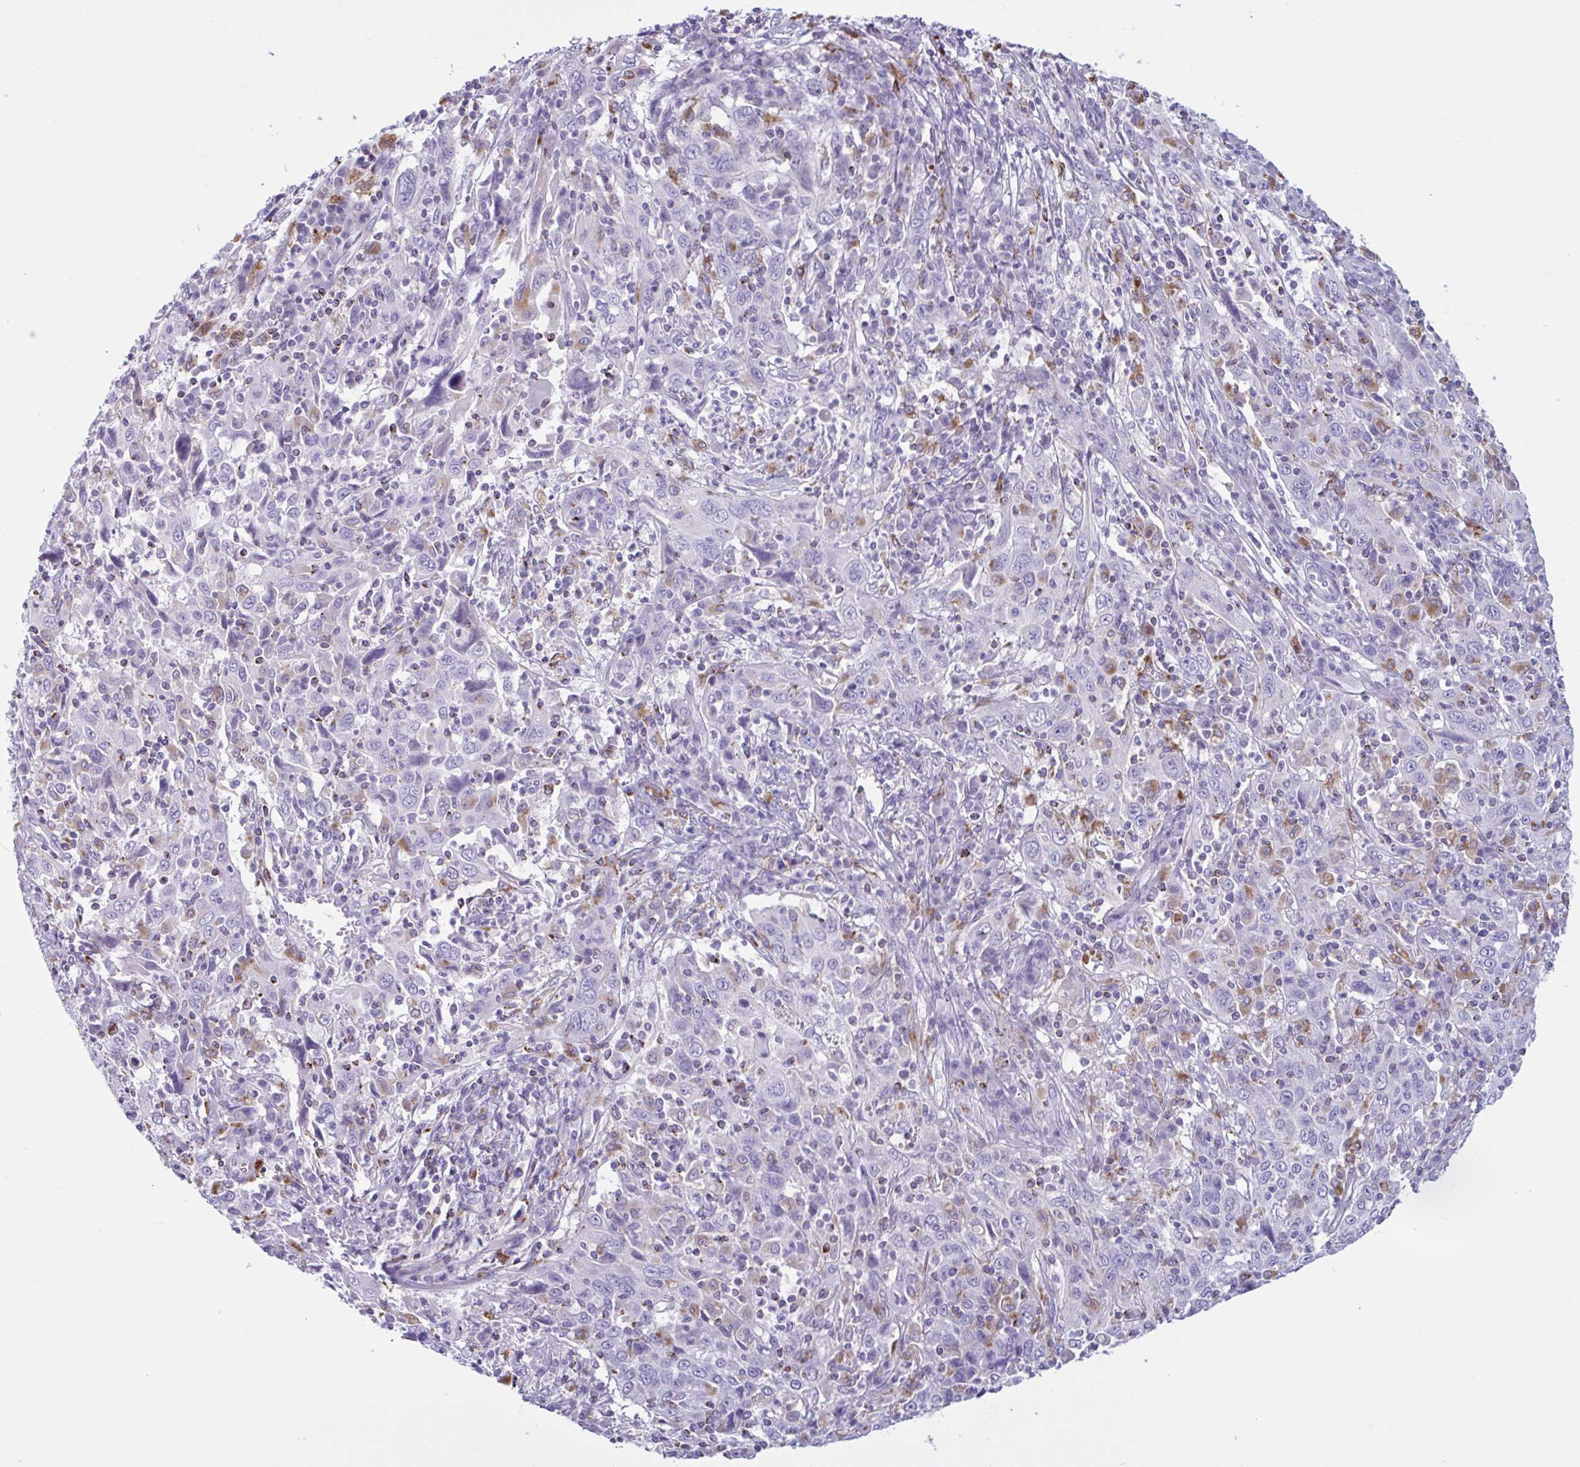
{"staining": {"intensity": "negative", "quantity": "none", "location": "none"}, "tissue": "cervical cancer", "cell_type": "Tumor cells", "image_type": "cancer", "snomed": [{"axis": "morphology", "description": "Squamous cell carcinoma, NOS"}, {"axis": "topography", "description": "Cervix"}], "caption": "The image demonstrates no significant expression in tumor cells of cervical cancer.", "gene": "XCL1", "patient": {"sex": "female", "age": 46}}